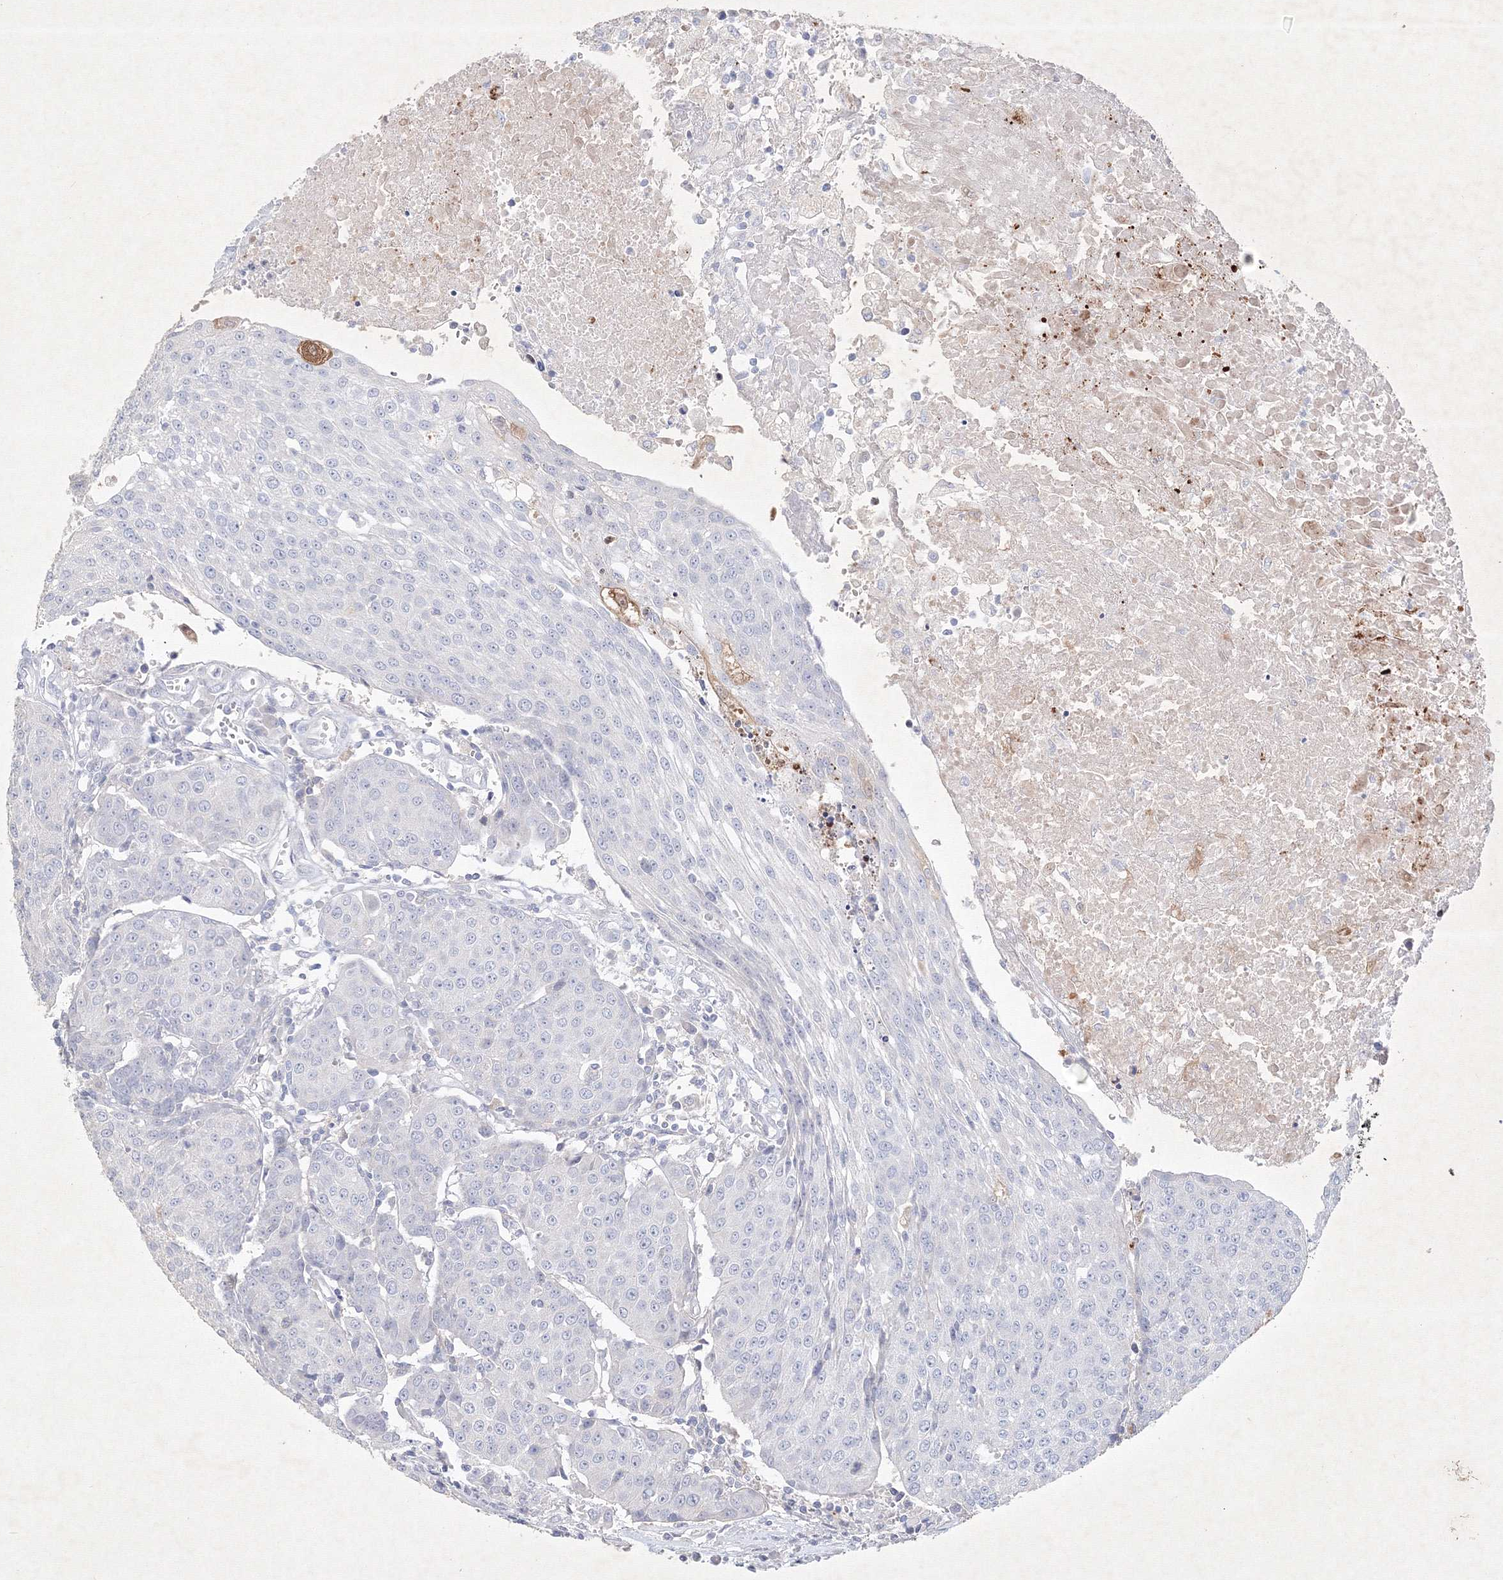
{"staining": {"intensity": "moderate", "quantity": "<25%", "location": "cytoplasmic/membranous"}, "tissue": "urothelial cancer", "cell_type": "Tumor cells", "image_type": "cancer", "snomed": [{"axis": "morphology", "description": "Urothelial carcinoma, High grade"}, {"axis": "topography", "description": "Urinary bladder"}], "caption": "Protein staining displays moderate cytoplasmic/membranous staining in approximately <25% of tumor cells in urothelial carcinoma (high-grade). (brown staining indicates protein expression, while blue staining denotes nuclei).", "gene": "CXXC4", "patient": {"sex": "female", "age": 85}}